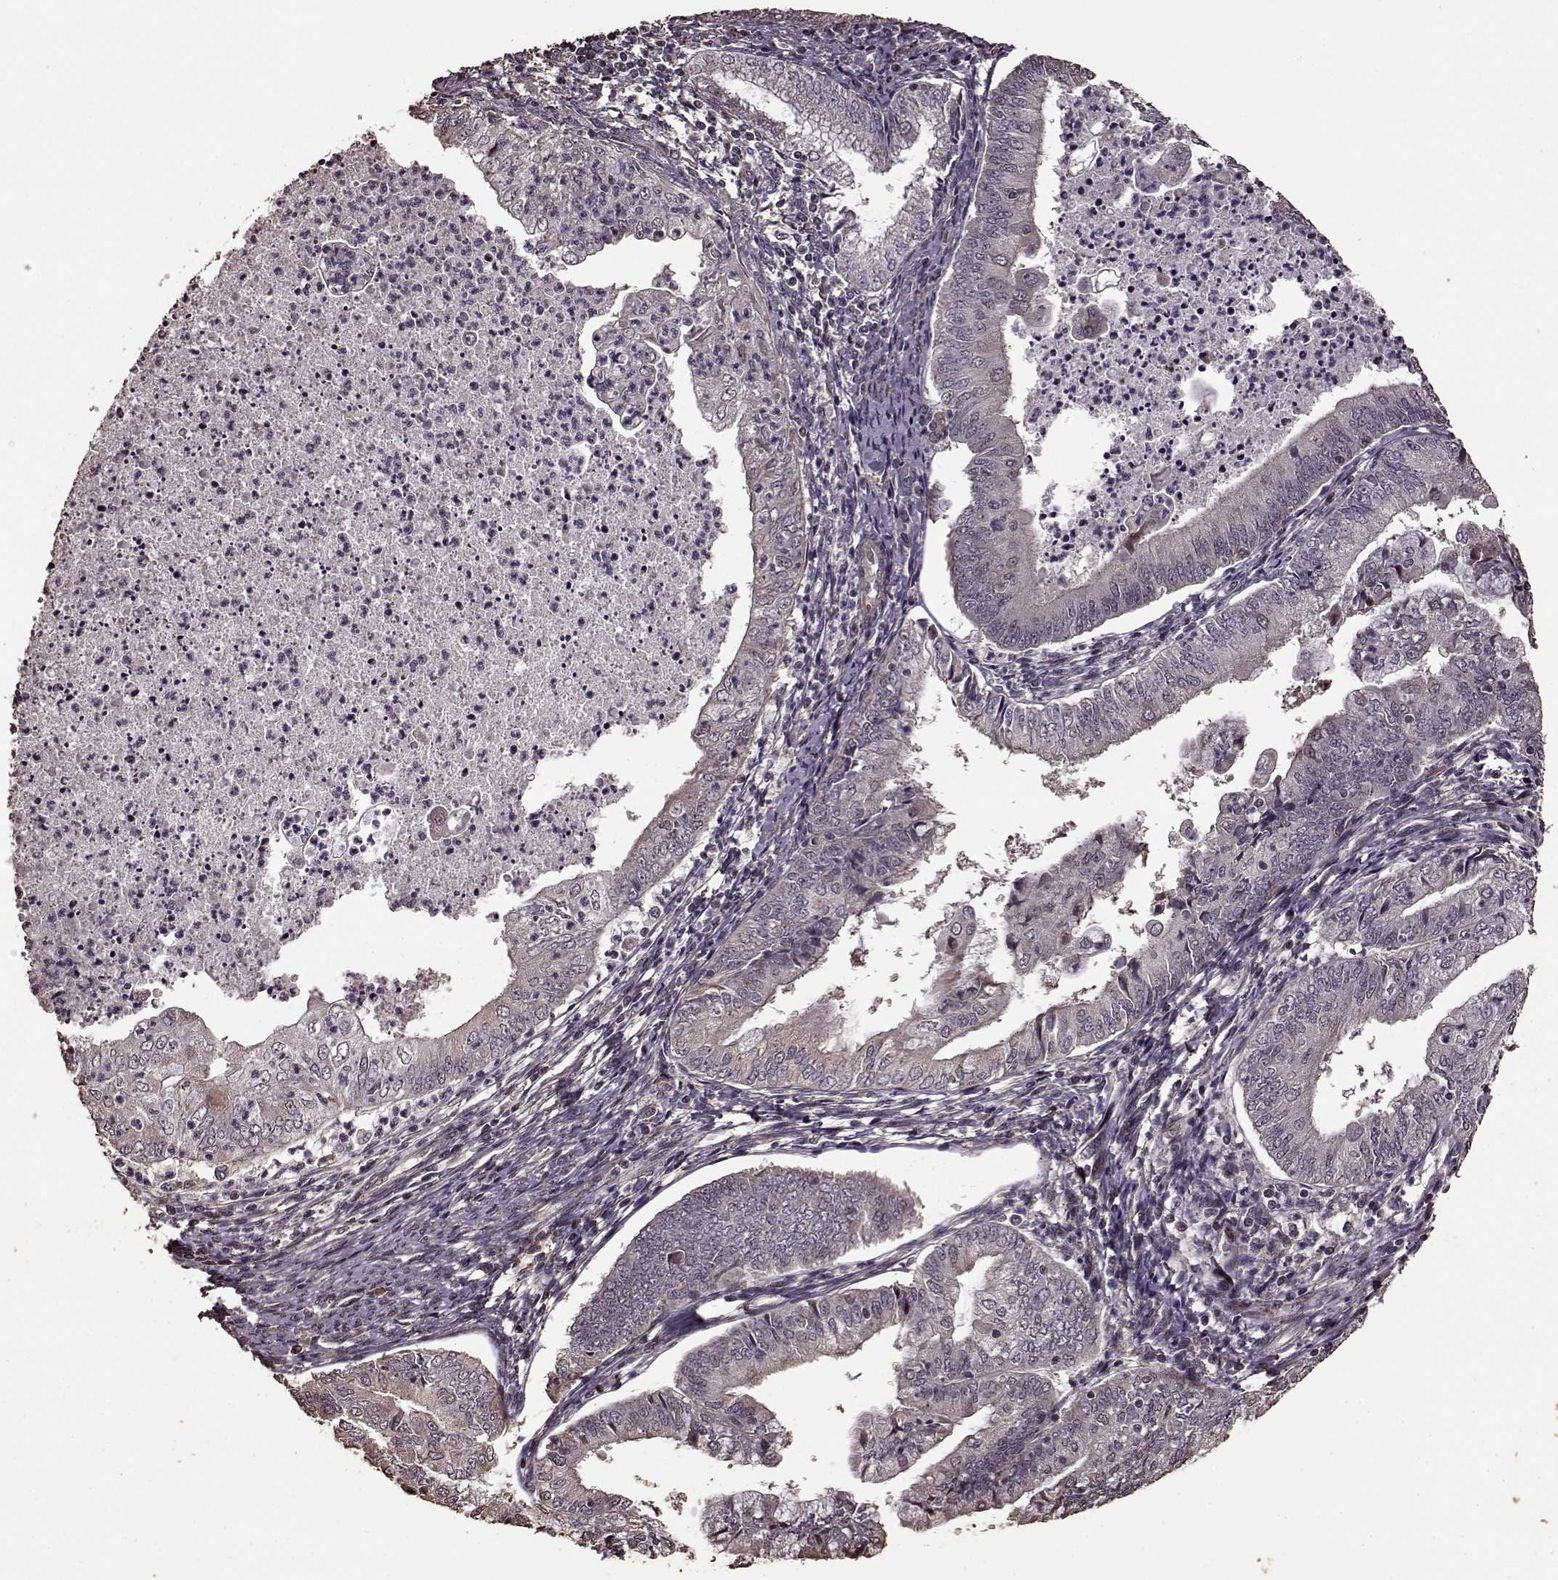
{"staining": {"intensity": "negative", "quantity": "none", "location": "none"}, "tissue": "endometrial cancer", "cell_type": "Tumor cells", "image_type": "cancer", "snomed": [{"axis": "morphology", "description": "Adenocarcinoma, NOS"}, {"axis": "topography", "description": "Endometrium"}], "caption": "Immunohistochemistry (IHC) of human endometrial cancer exhibits no positivity in tumor cells.", "gene": "FBXW11", "patient": {"sex": "female", "age": 55}}